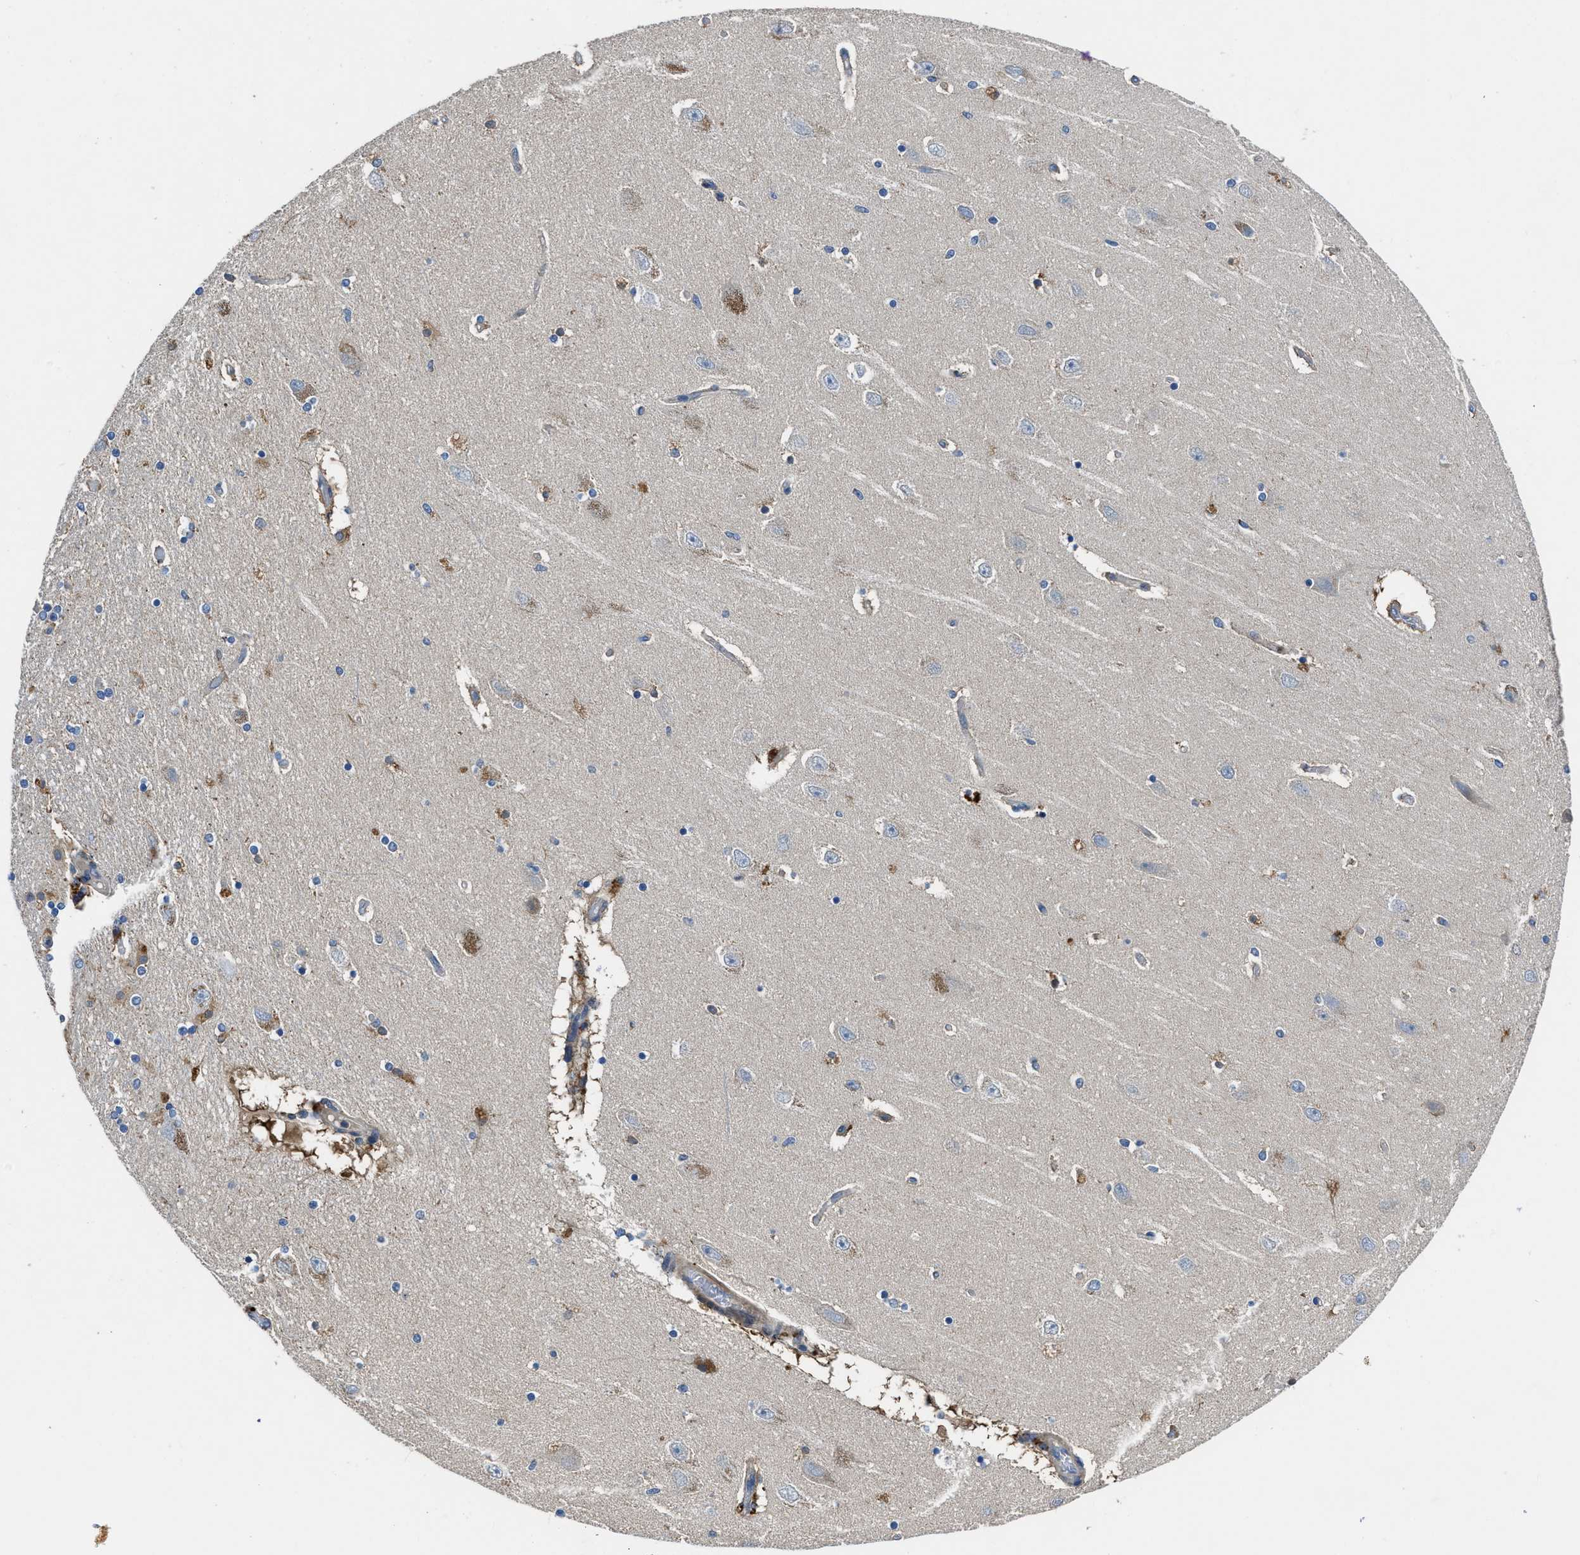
{"staining": {"intensity": "moderate", "quantity": "<25%", "location": "cytoplasmic/membranous"}, "tissue": "hippocampus", "cell_type": "Glial cells", "image_type": "normal", "snomed": [{"axis": "morphology", "description": "Normal tissue, NOS"}, {"axis": "topography", "description": "Hippocampus"}], "caption": "IHC micrograph of benign hippocampus: human hippocampus stained using immunohistochemistry demonstrates low levels of moderate protein expression localized specifically in the cytoplasmic/membranous of glial cells, appearing as a cytoplasmic/membranous brown color.", "gene": "MAP3K20", "patient": {"sex": "female", "age": 54}}